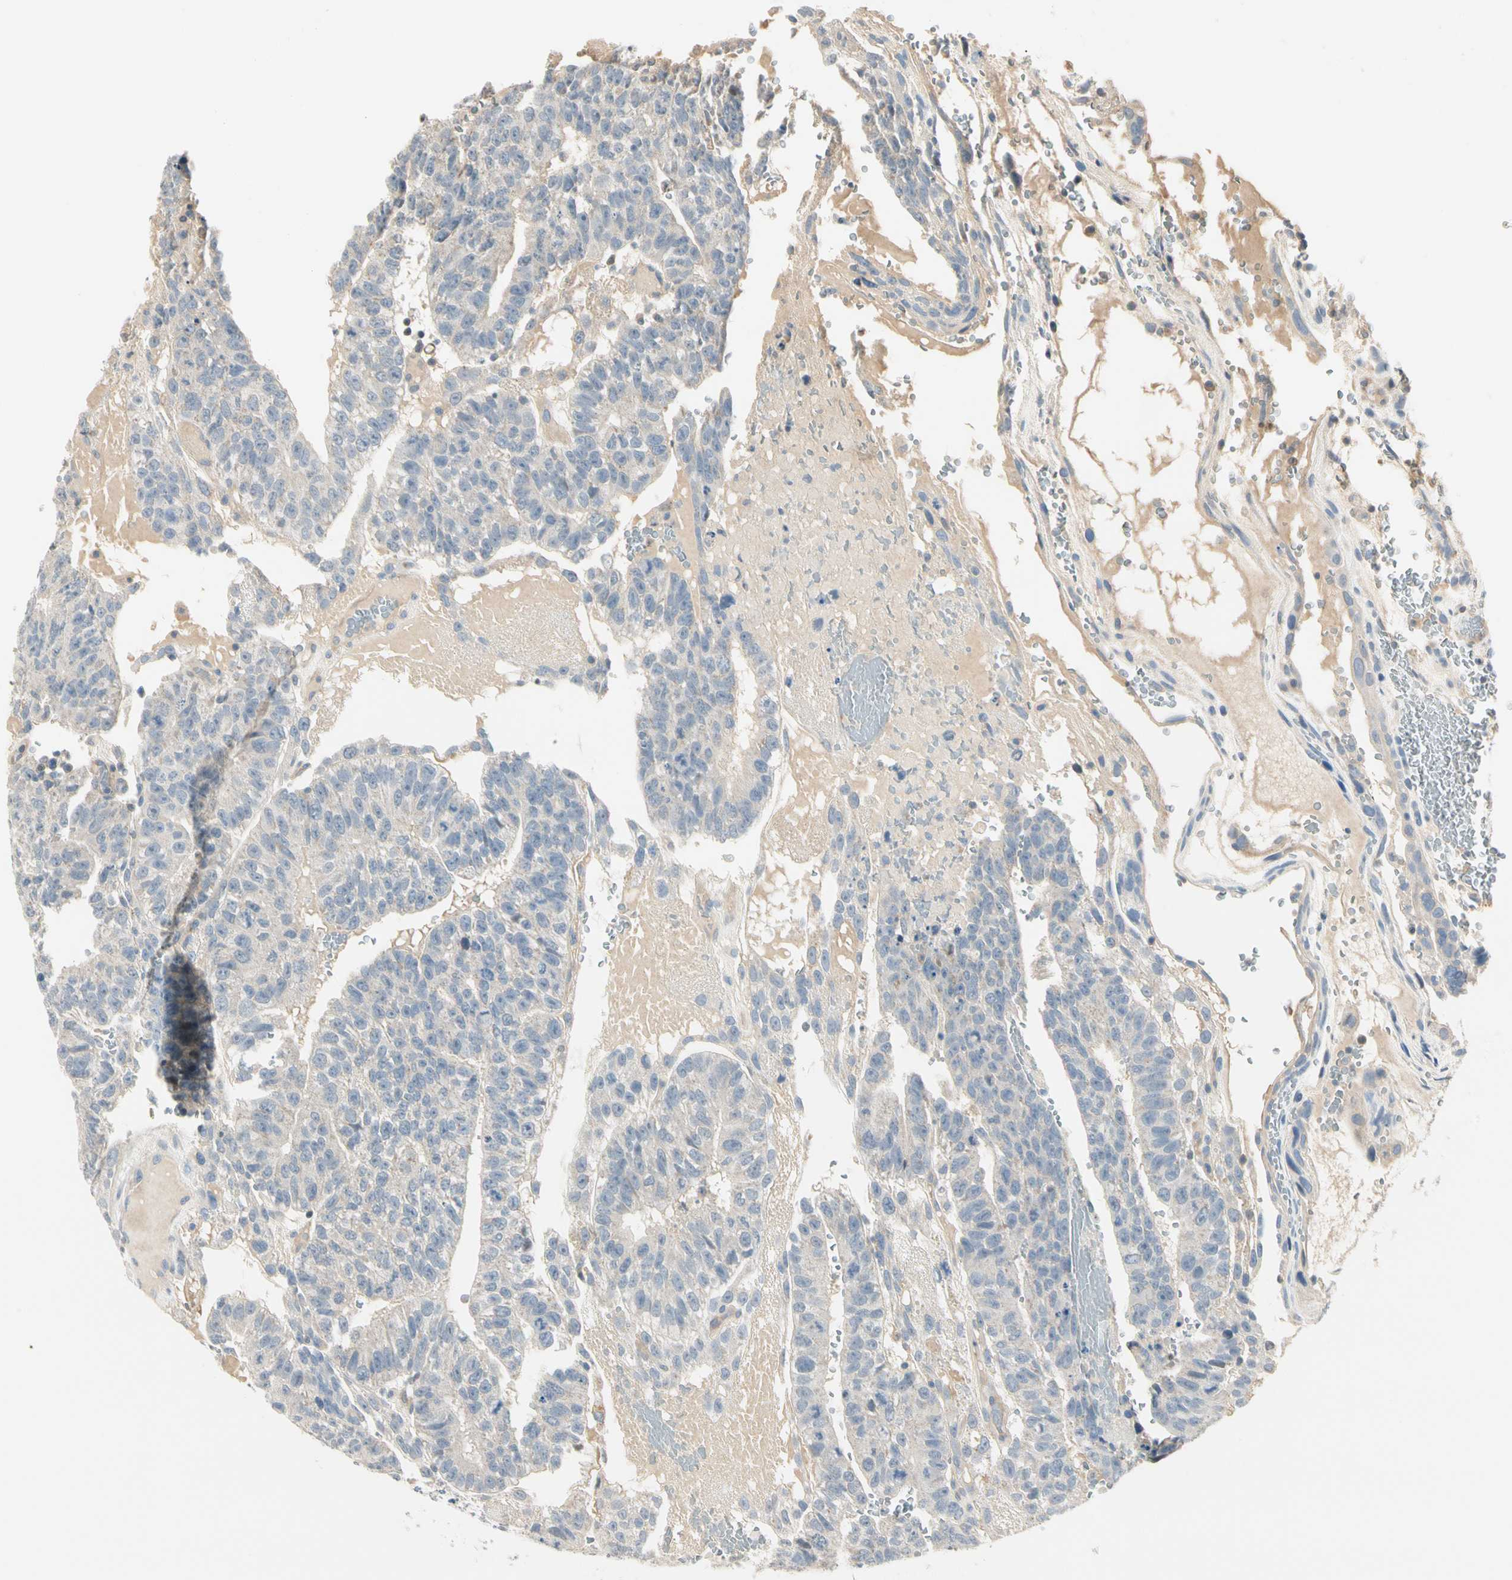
{"staining": {"intensity": "weak", "quantity": "<25%", "location": "cytoplasmic/membranous"}, "tissue": "testis cancer", "cell_type": "Tumor cells", "image_type": "cancer", "snomed": [{"axis": "morphology", "description": "Seminoma, NOS"}, {"axis": "morphology", "description": "Carcinoma, Embryonal, NOS"}, {"axis": "topography", "description": "Testis"}], "caption": "High magnification brightfield microscopy of testis cancer (seminoma) stained with DAB (brown) and counterstained with hematoxylin (blue): tumor cells show no significant expression.", "gene": "GPR153", "patient": {"sex": "male", "age": 52}}